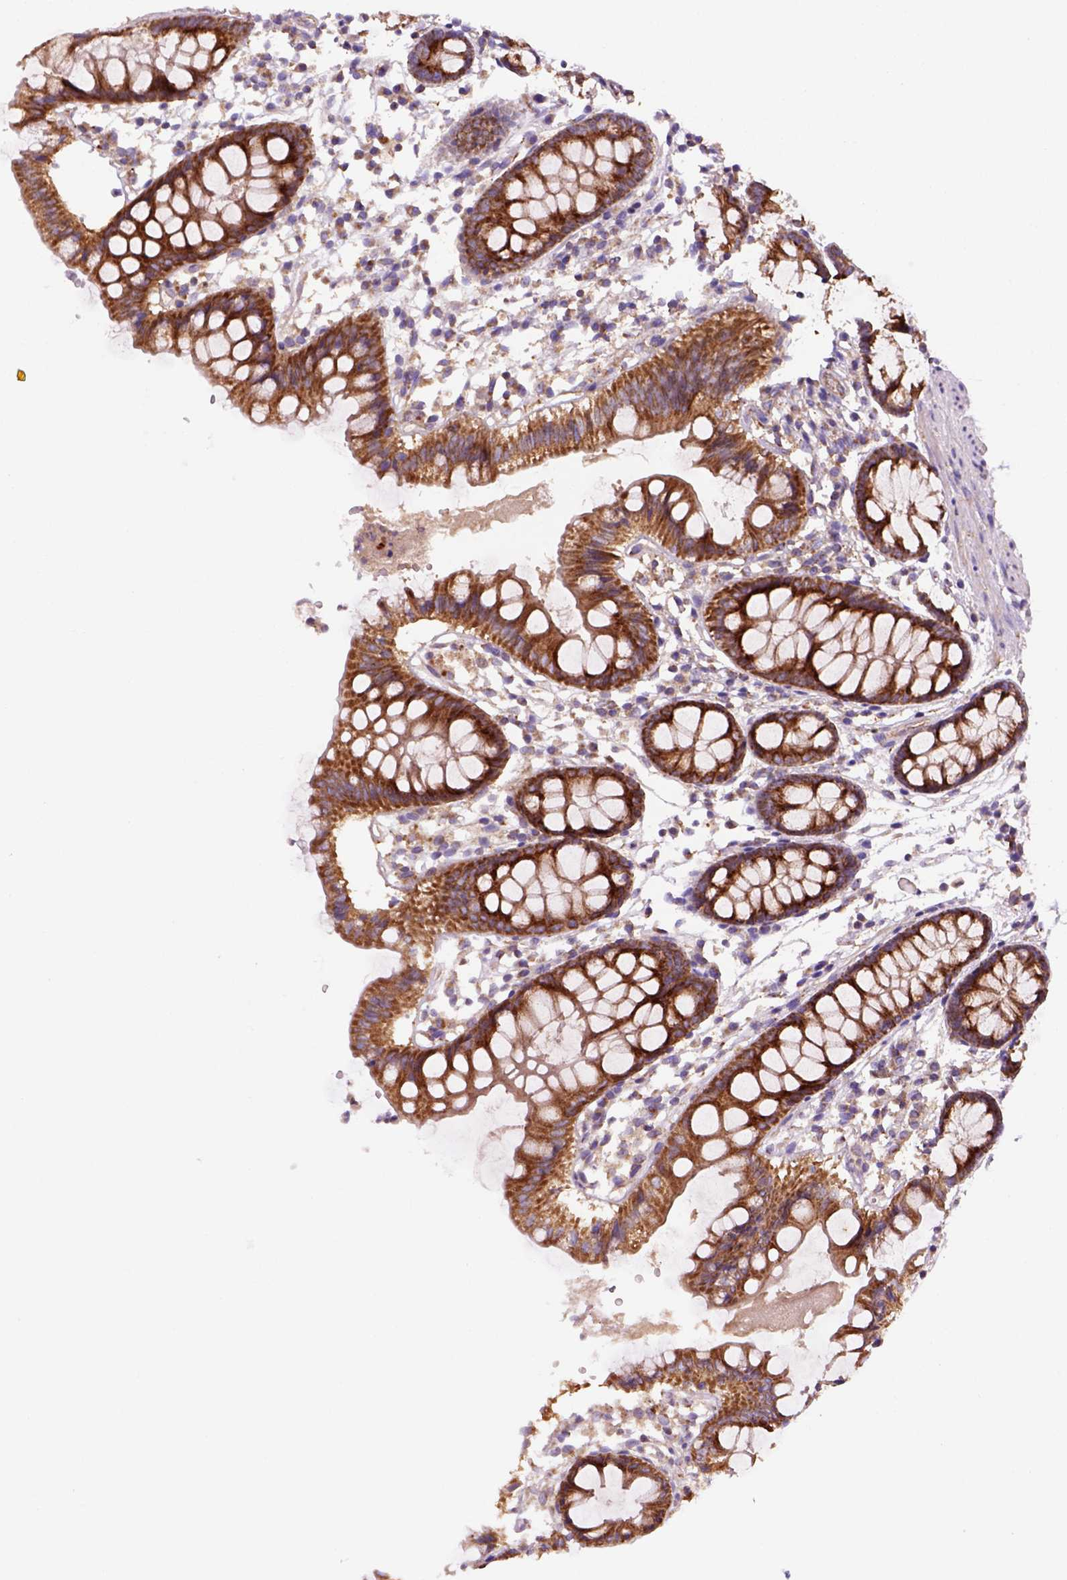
{"staining": {"intensity": "moderate", "quantity": "25%-75%", "location": "cytoplasmic/membranous"}, "tissue": "colon", "cell_type": "Endothelial cells", "image_type": "normal", "snomed": [{"axis": "morphology", "description": "Normal tissue, NOS"}, {"axis": "topography", "description": "Colon"}], "caption": "Immunohistochemical staining of unremarkable human colon shows moderate cytoplasmic/membranous protein expression in about 25%-75% of endothelial cells.", "gene": "WARS2", "patient": {"sex": "female", "age": 84}}